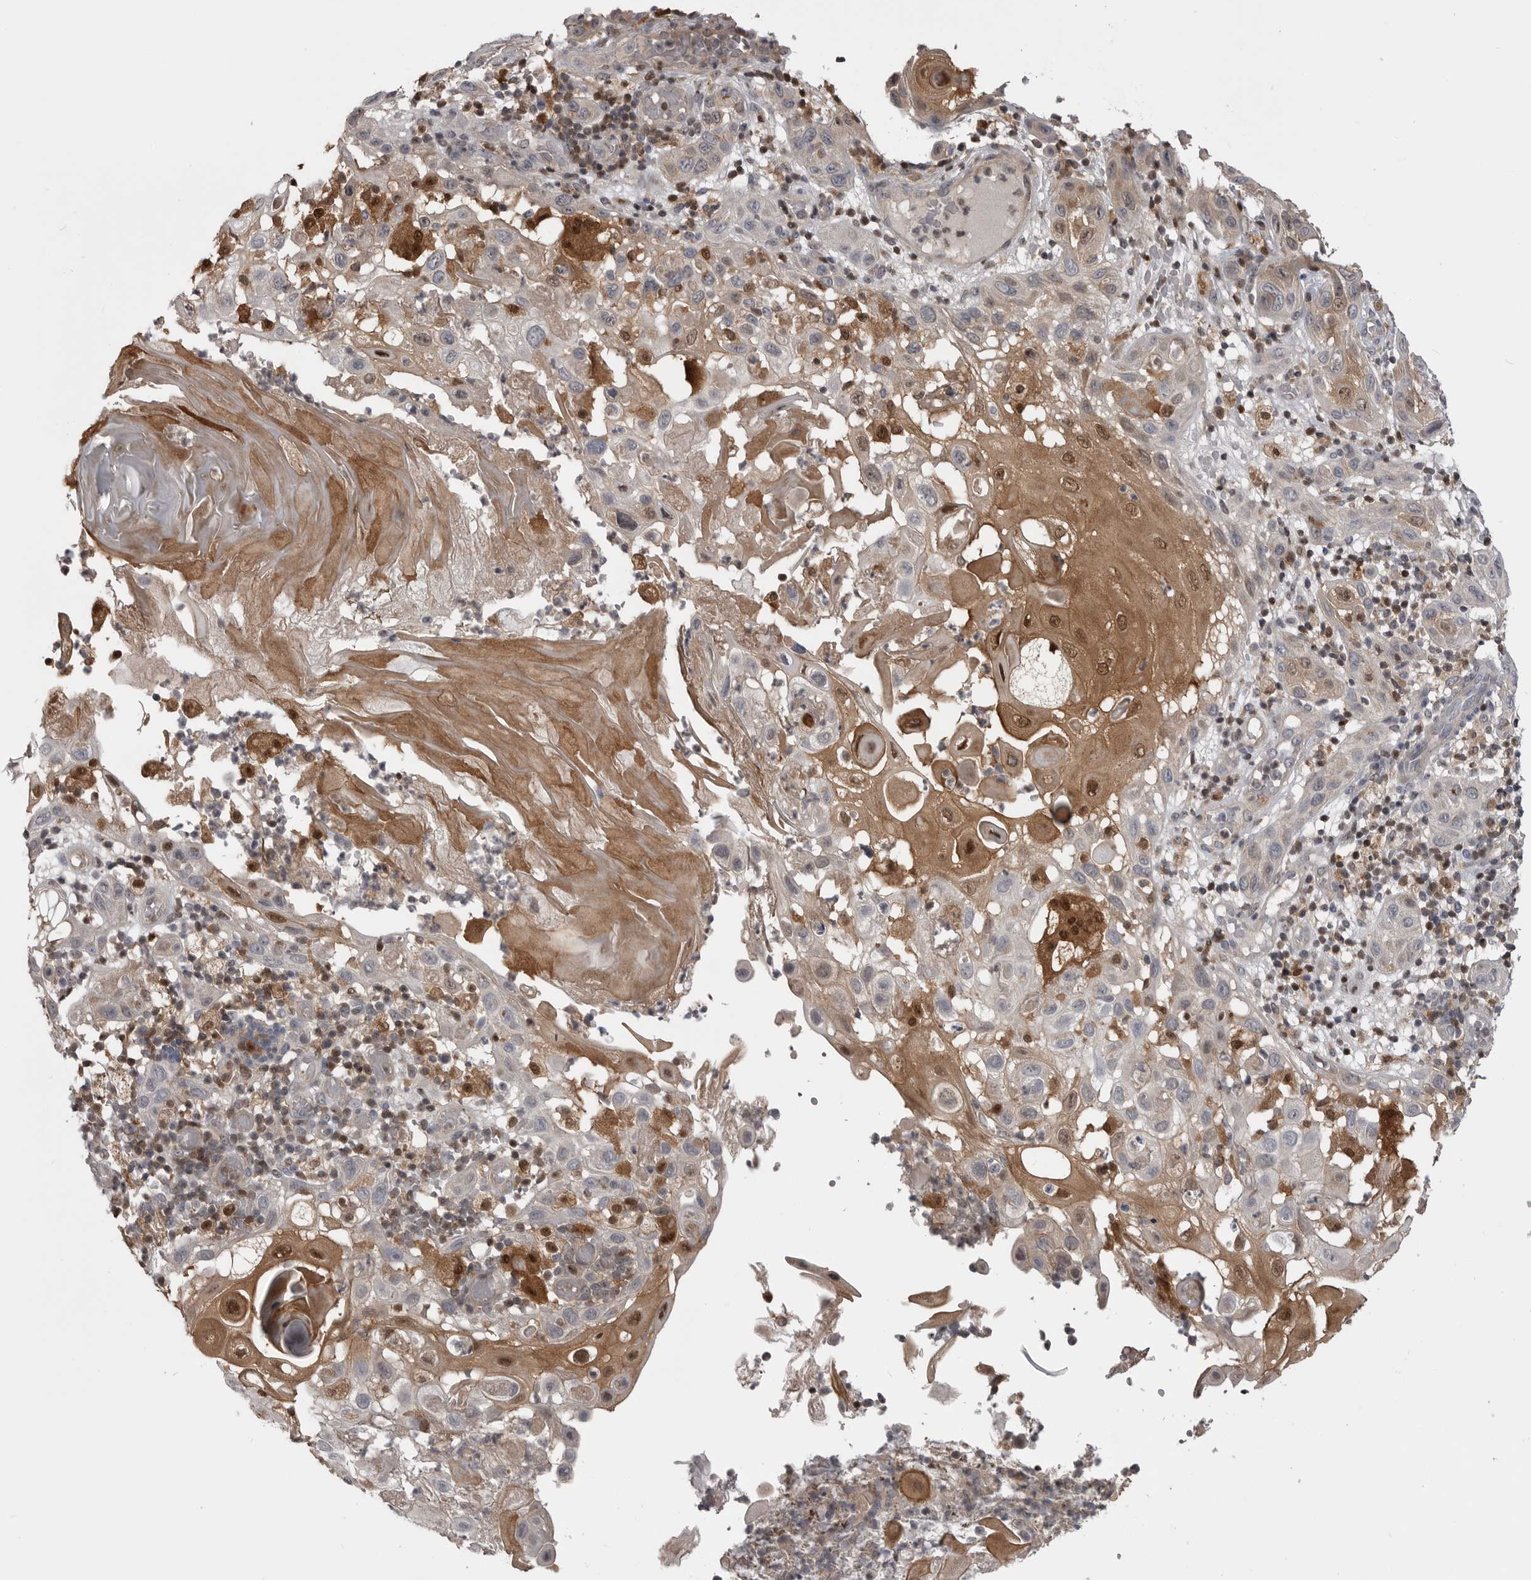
{"staining": {"intensity": "moderate", "quantity": "<25%", "location": "cytoplasmic/membranous,nuclear"}, "tissue": "skin cancer", "cell_type": "Tumor cells", "image_type": "cancer", "snomed": [{"axis": "morphology", "description": "Normal tissue, NOS"}, {"axis": "morphology", "description": "Squamous cell carcinoma, NOS"}, {"axis": "topography", "description": "Skin"}], "caption": "A brown stain shows moderate cytoplasmic/membranous and nuclear staining of a protein in human skin cancer tumor cells.", "gene": "MAPK13", "patient": {"sex": "female", "age": 96}}